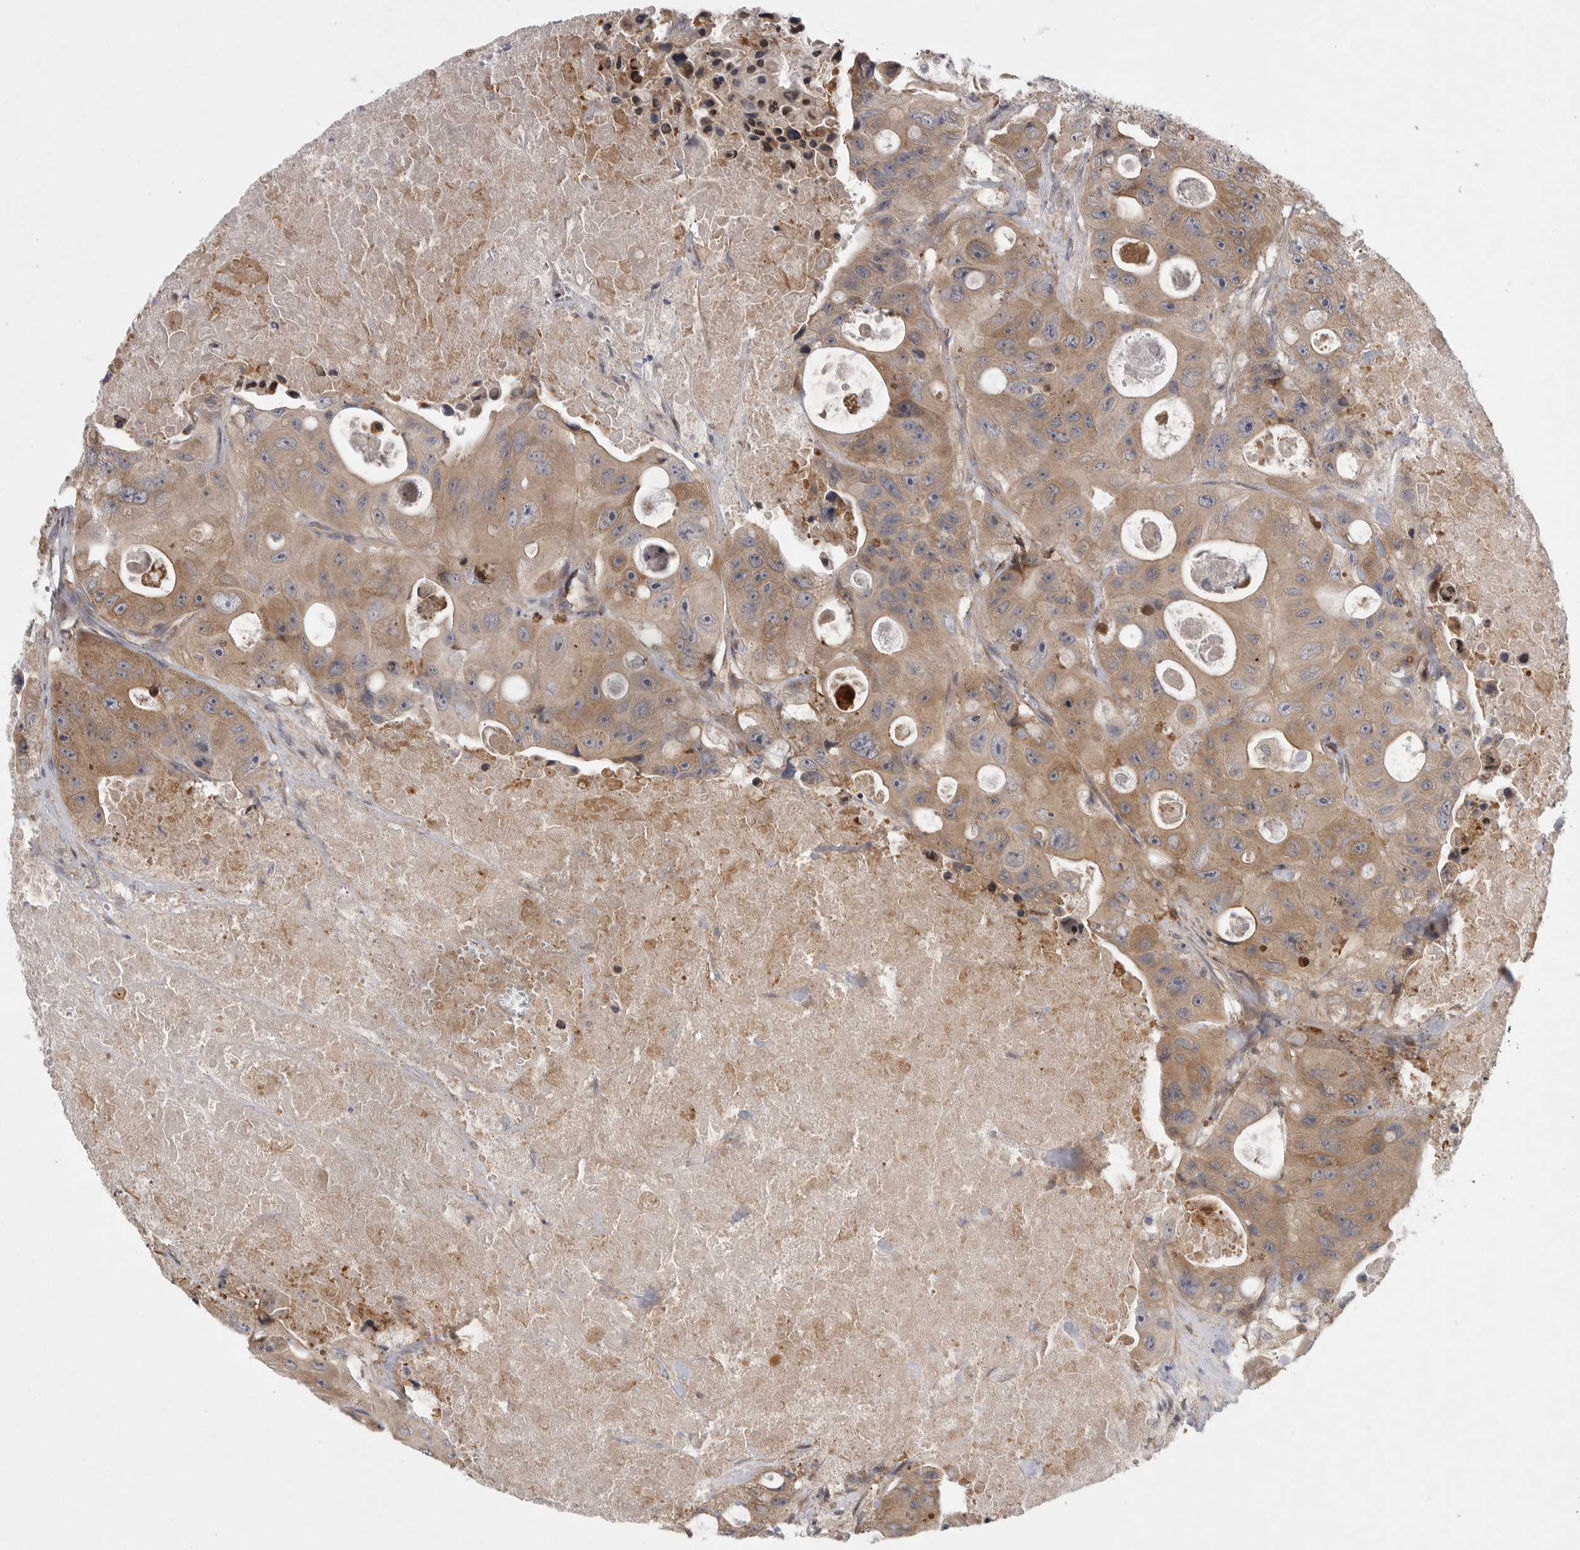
{"staining": {"intensity": "moderate", "quantity": ">75%", "location": "cytoplasmic/membranous"}, "tissue": "colorectal cancer", "cell_type": "Tumor cells", "image_type": "cancer", "snomed": [{"axis": "morphology", "description": "Adenocarcinoma, NOS"}, {"axis": "topography", "description": "Colon"}], "caption": "DAB immunohistochemical staining of human colorectal adenocarcinoma shows moderate cytoplasmic/membranous protein expression in about >75% of tumor cells.", "gene": "FBXO43", "patient": {"sex": "female", "age": 46}}